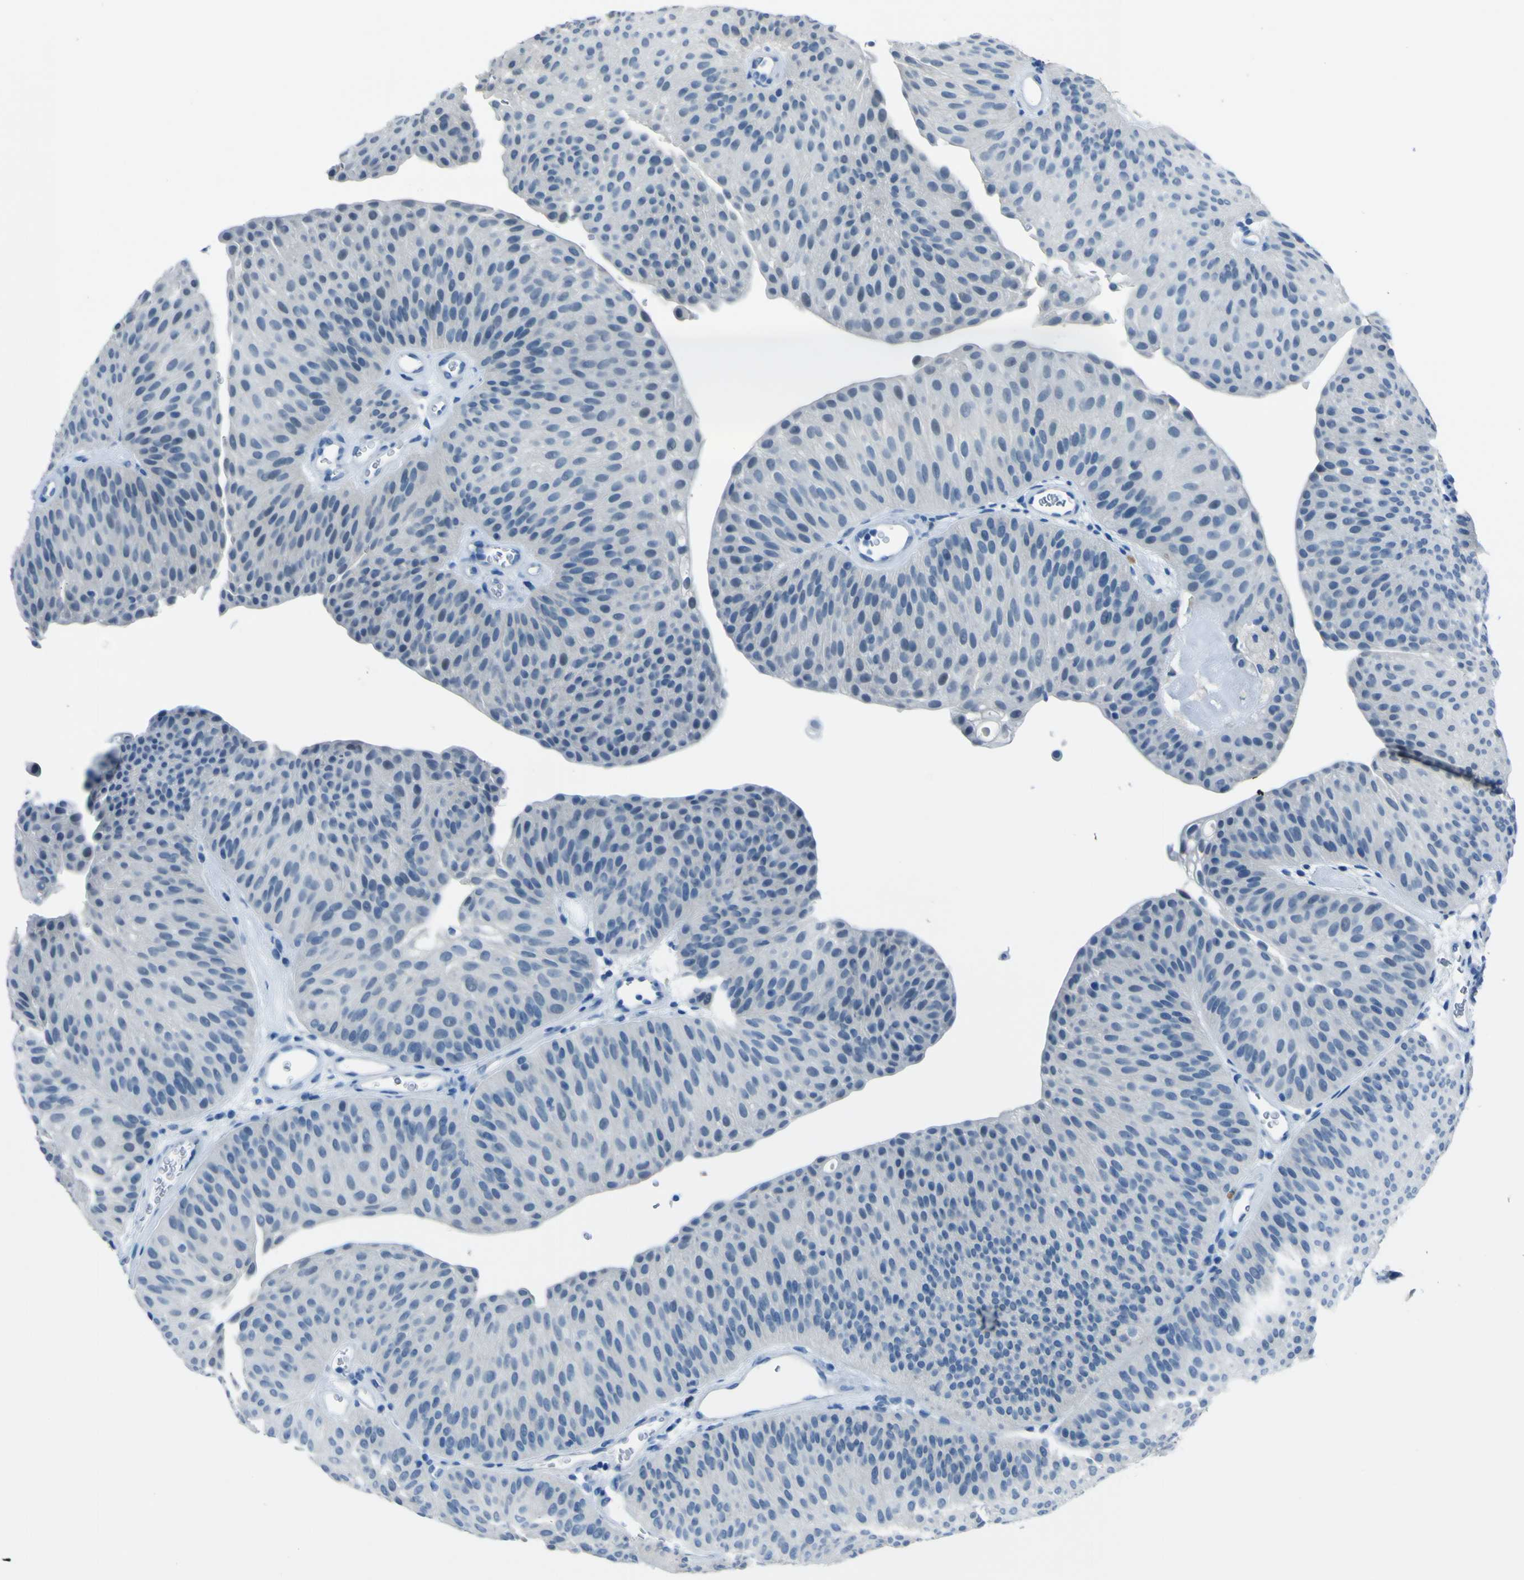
{"staining": {"intensity": "negative", "quantity": "none", "location": "none"}, "tissue": "urothelial cancer", "cell_type": "Tumor cells", "image_type": "cancer", "snomed": [{"axis": "morphology", "description": "Urothelial carcinoma, Low grade"}, {"axis": "topography", "description": "Urinary bladder"}], "caption": "Tumor cells show no significant protein staining in urothelial carcinoma (low-grade).", "gene": "PHKG1", "patient": {"sex": "female", "age": 60}}